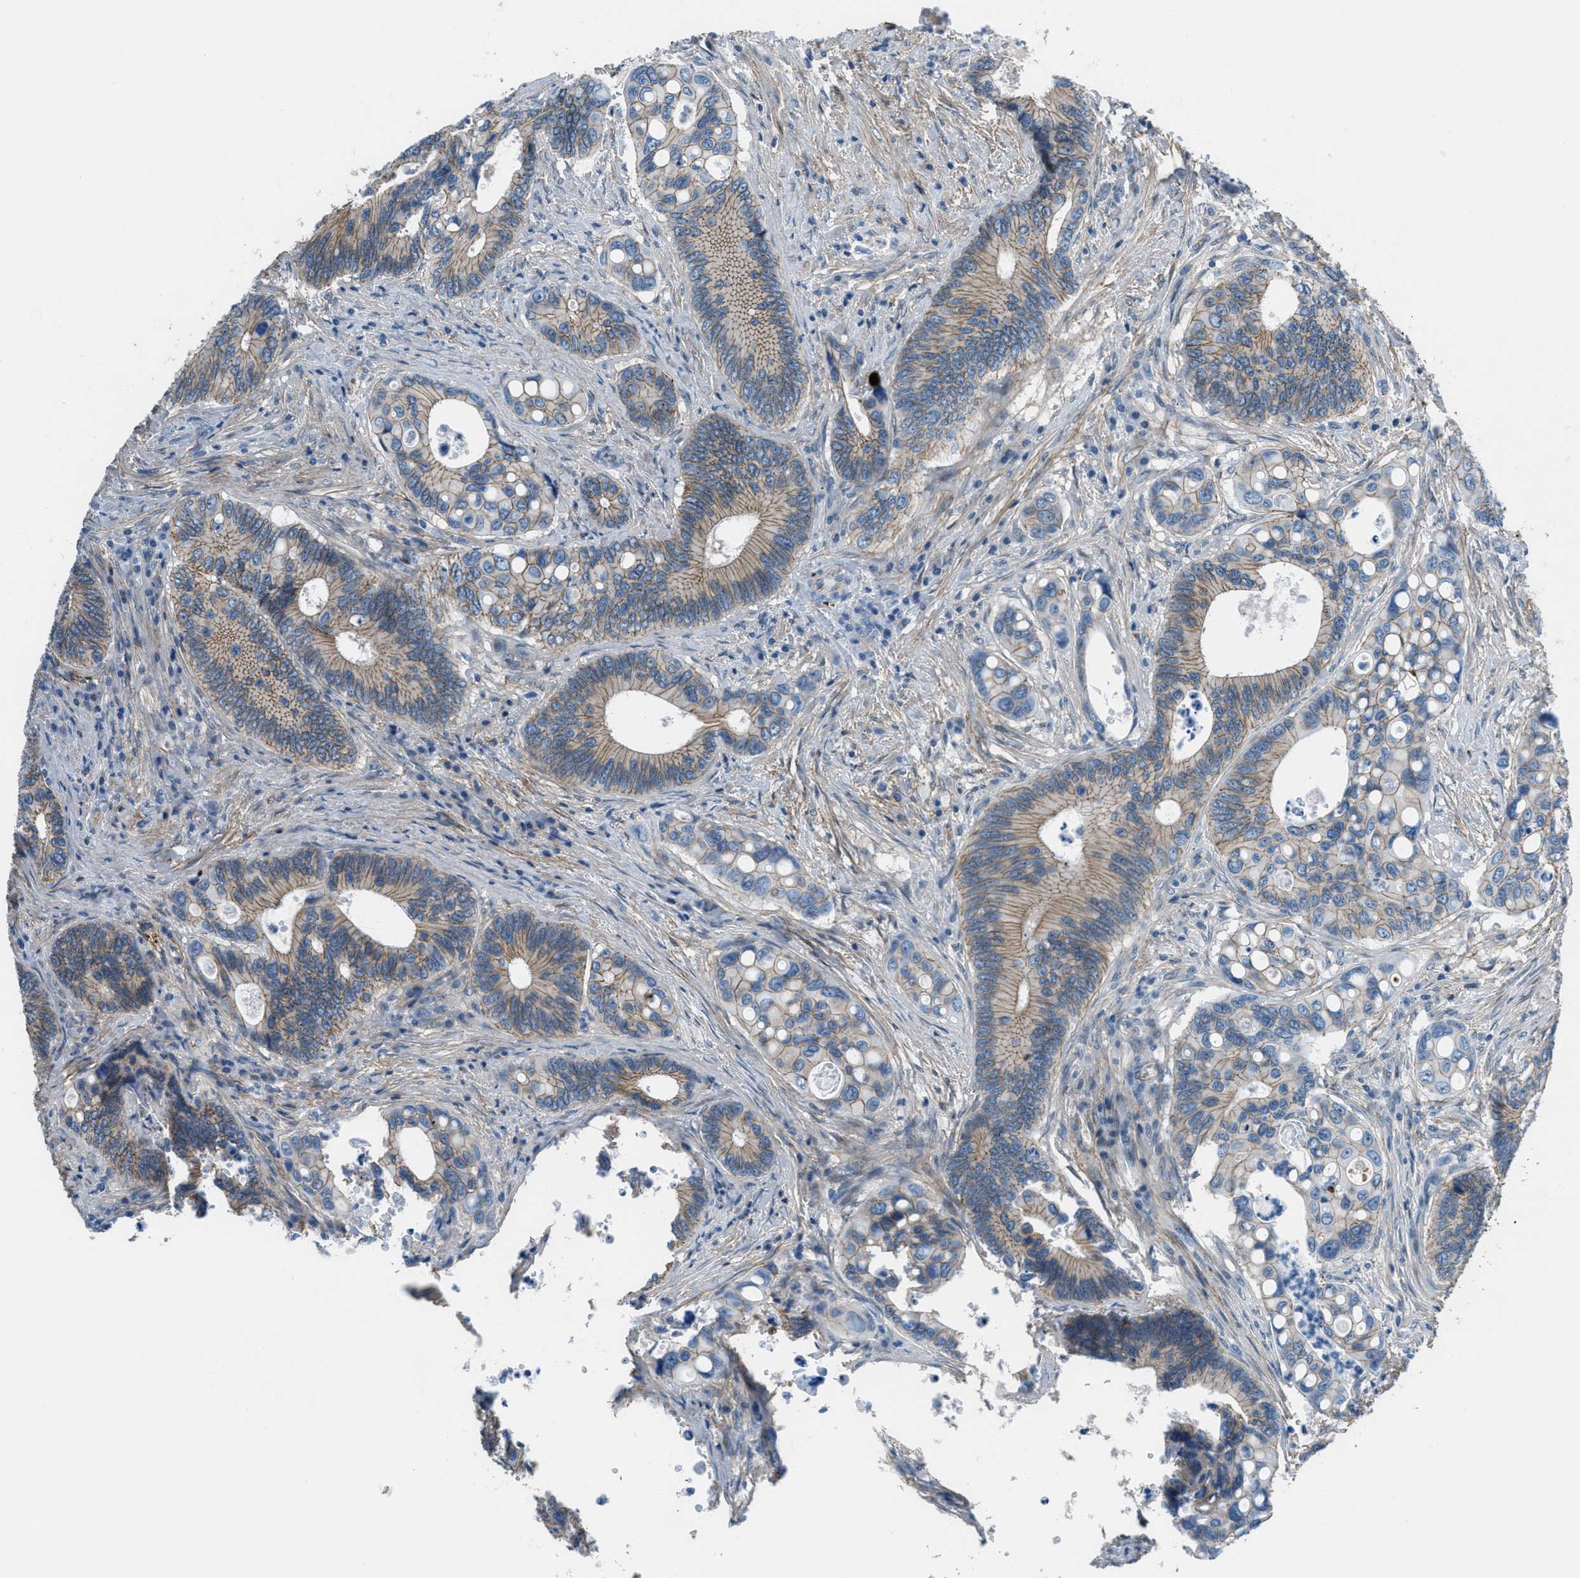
{"staining": {"intensity": "moderate", "quantity": "25%-75%", "location": "cytoplasmic/membranous"}, "tissue": "colorectal cancer", "cell_type": "Tumor cells", "image_type": "cancer", "snomed": [{"axis": "morphology", "description": "Inflammation, NOS"}, {"axis": "morphology", "description": "Adenocarcinoma, NOS"}, {"axis": "topography", "description": "Colon"}], "caption": "This image demonstrates immunohistochemistry (IHC) staining of adenocarcinoma (colorectal), with medium moderate cytoplasmic/membranous staining in about 25%-75% of tumor cells.", "gene": "FBN1", "patient": {"sex": "male", "age": 72}}